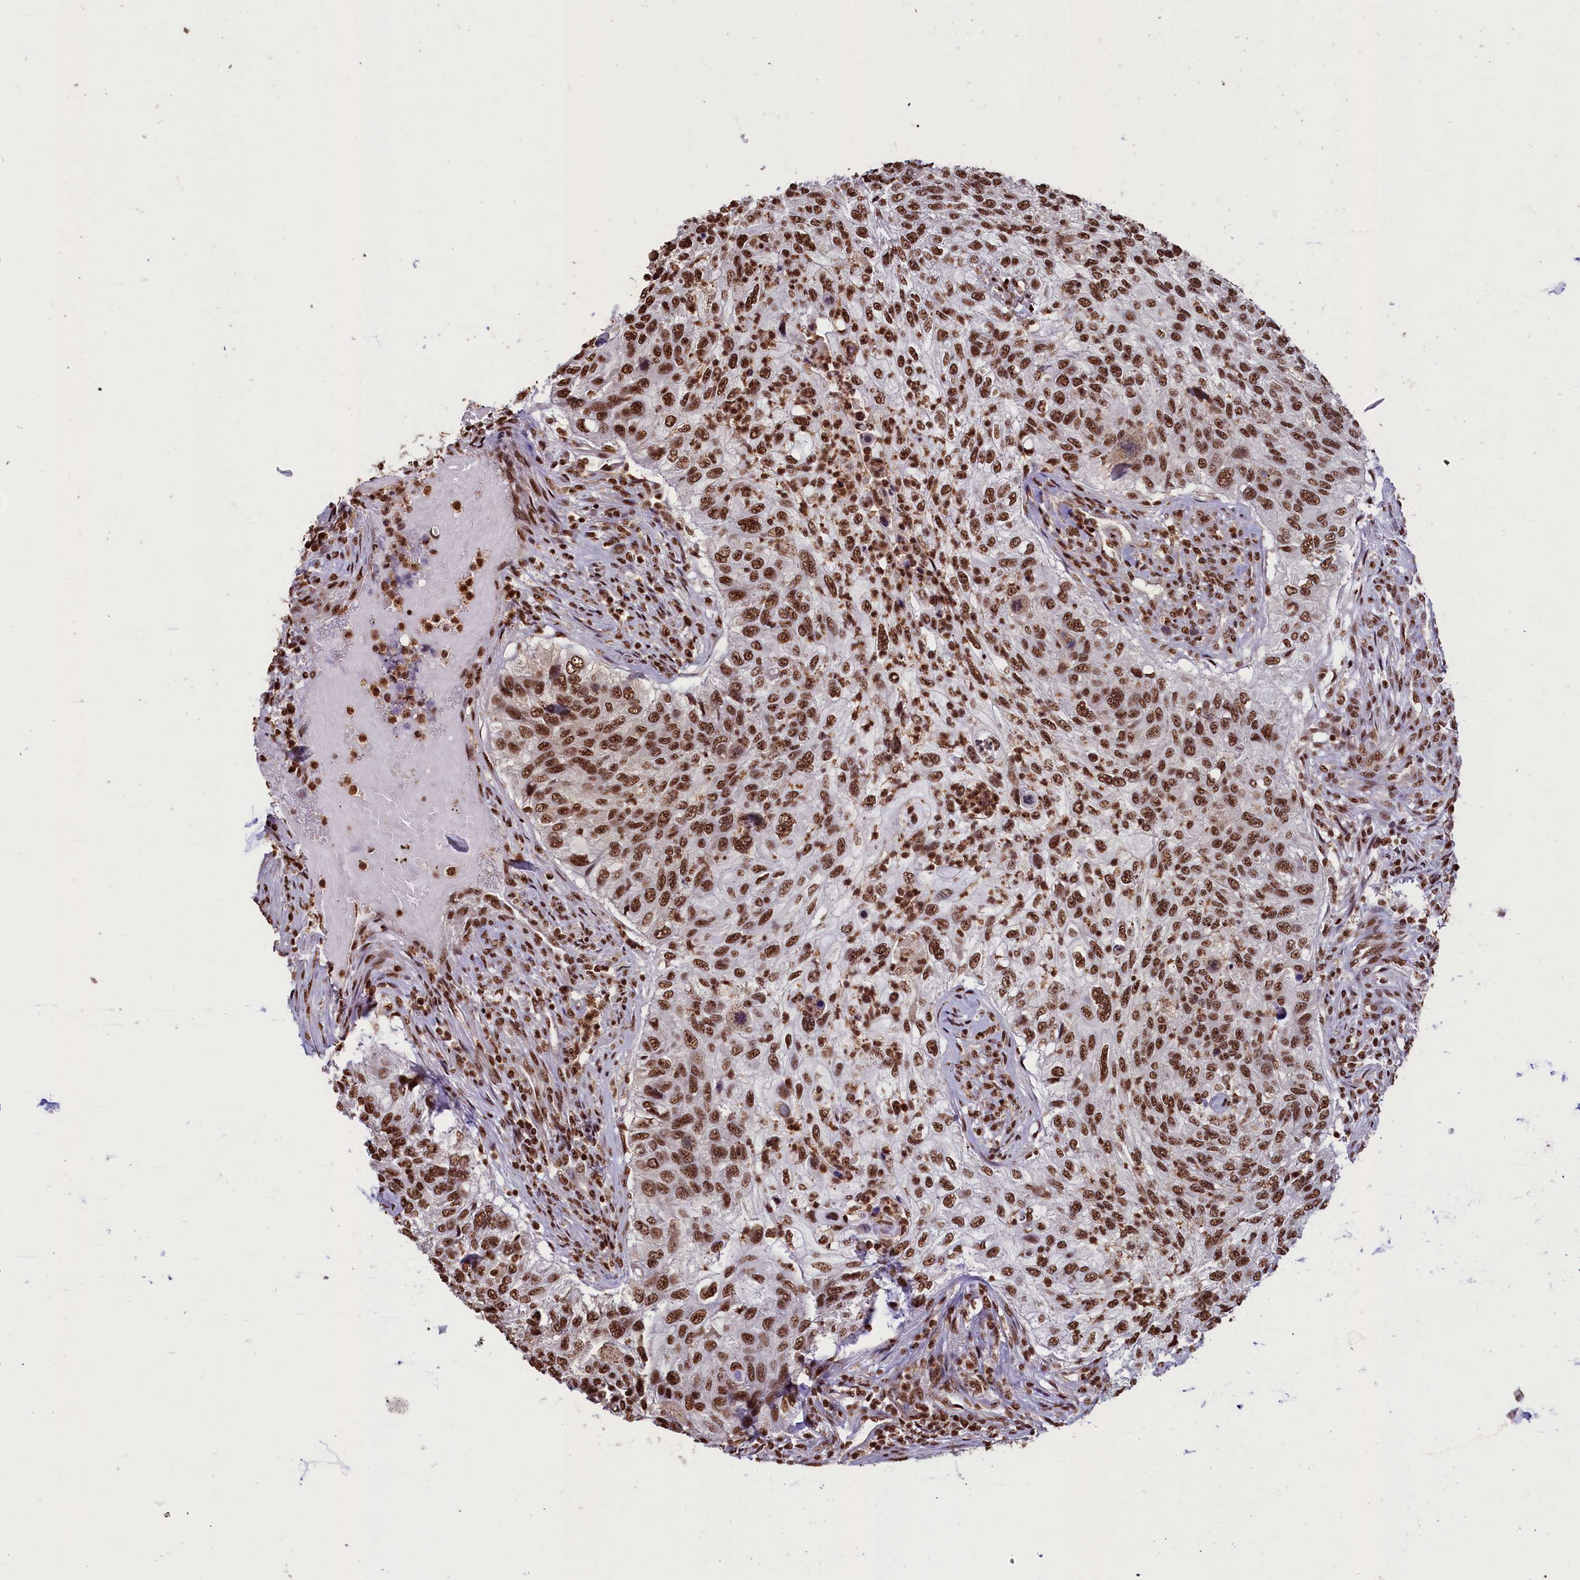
{"staining": {"intensity": "strong", "quantity": ">75%", "location": "nuclear"}, "tissue": "urothelial cancer", "cell_type": "Tumor cells", "image_type": "cancer", "snomed": [{"axis": "morphology", "description": "Urothelial carcinoma, High grade"}, {"axis": "topography", "description": "Urinary bladder"}], "caption": "IHC (DAB) staining of human urothelial cancer reveals strong nuclear protein expression in approximately >75% of tumor cells.", "gene": "SNRPD2", "patient": {"sex": "female", "age": 60}}